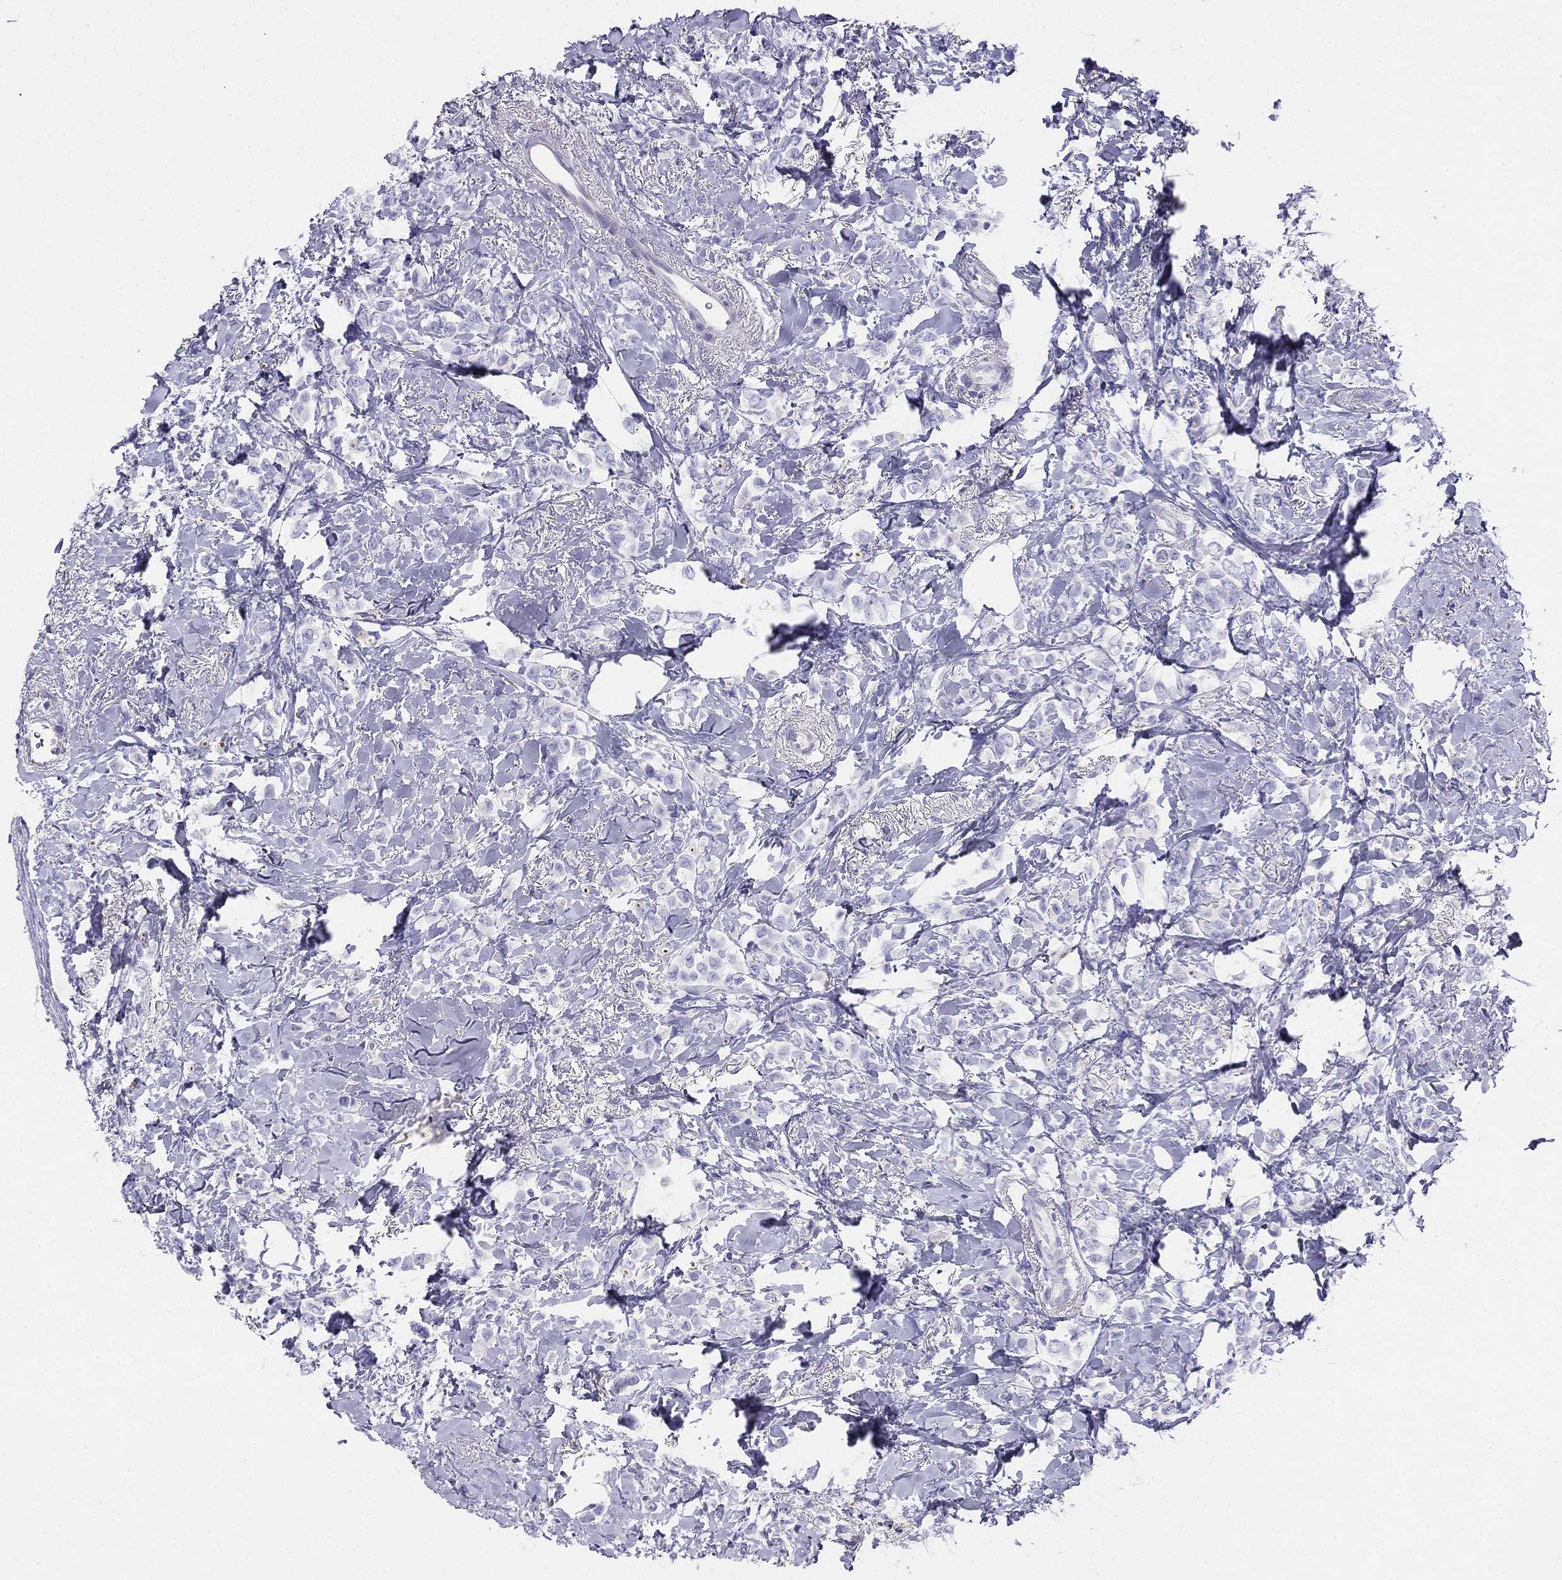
{"staining": {"intensity": "negative", "quantity": "none", "location": "none"}, "tissue": "breast cancer", "cell_type": "Tumor cells", "image_type": "cancer", "snomed": [{"axis": "morphology", "description": "Lobular carcinoma"}, {"axis": "topography", "description": "Breast"}], "caption": "Lobular carcinoma (breast) was stained to show a protein in brown. There is no significant staining in tumor cells.", "gene": "ALOXE3", "patient": {"sex": "female", "age": 66}}